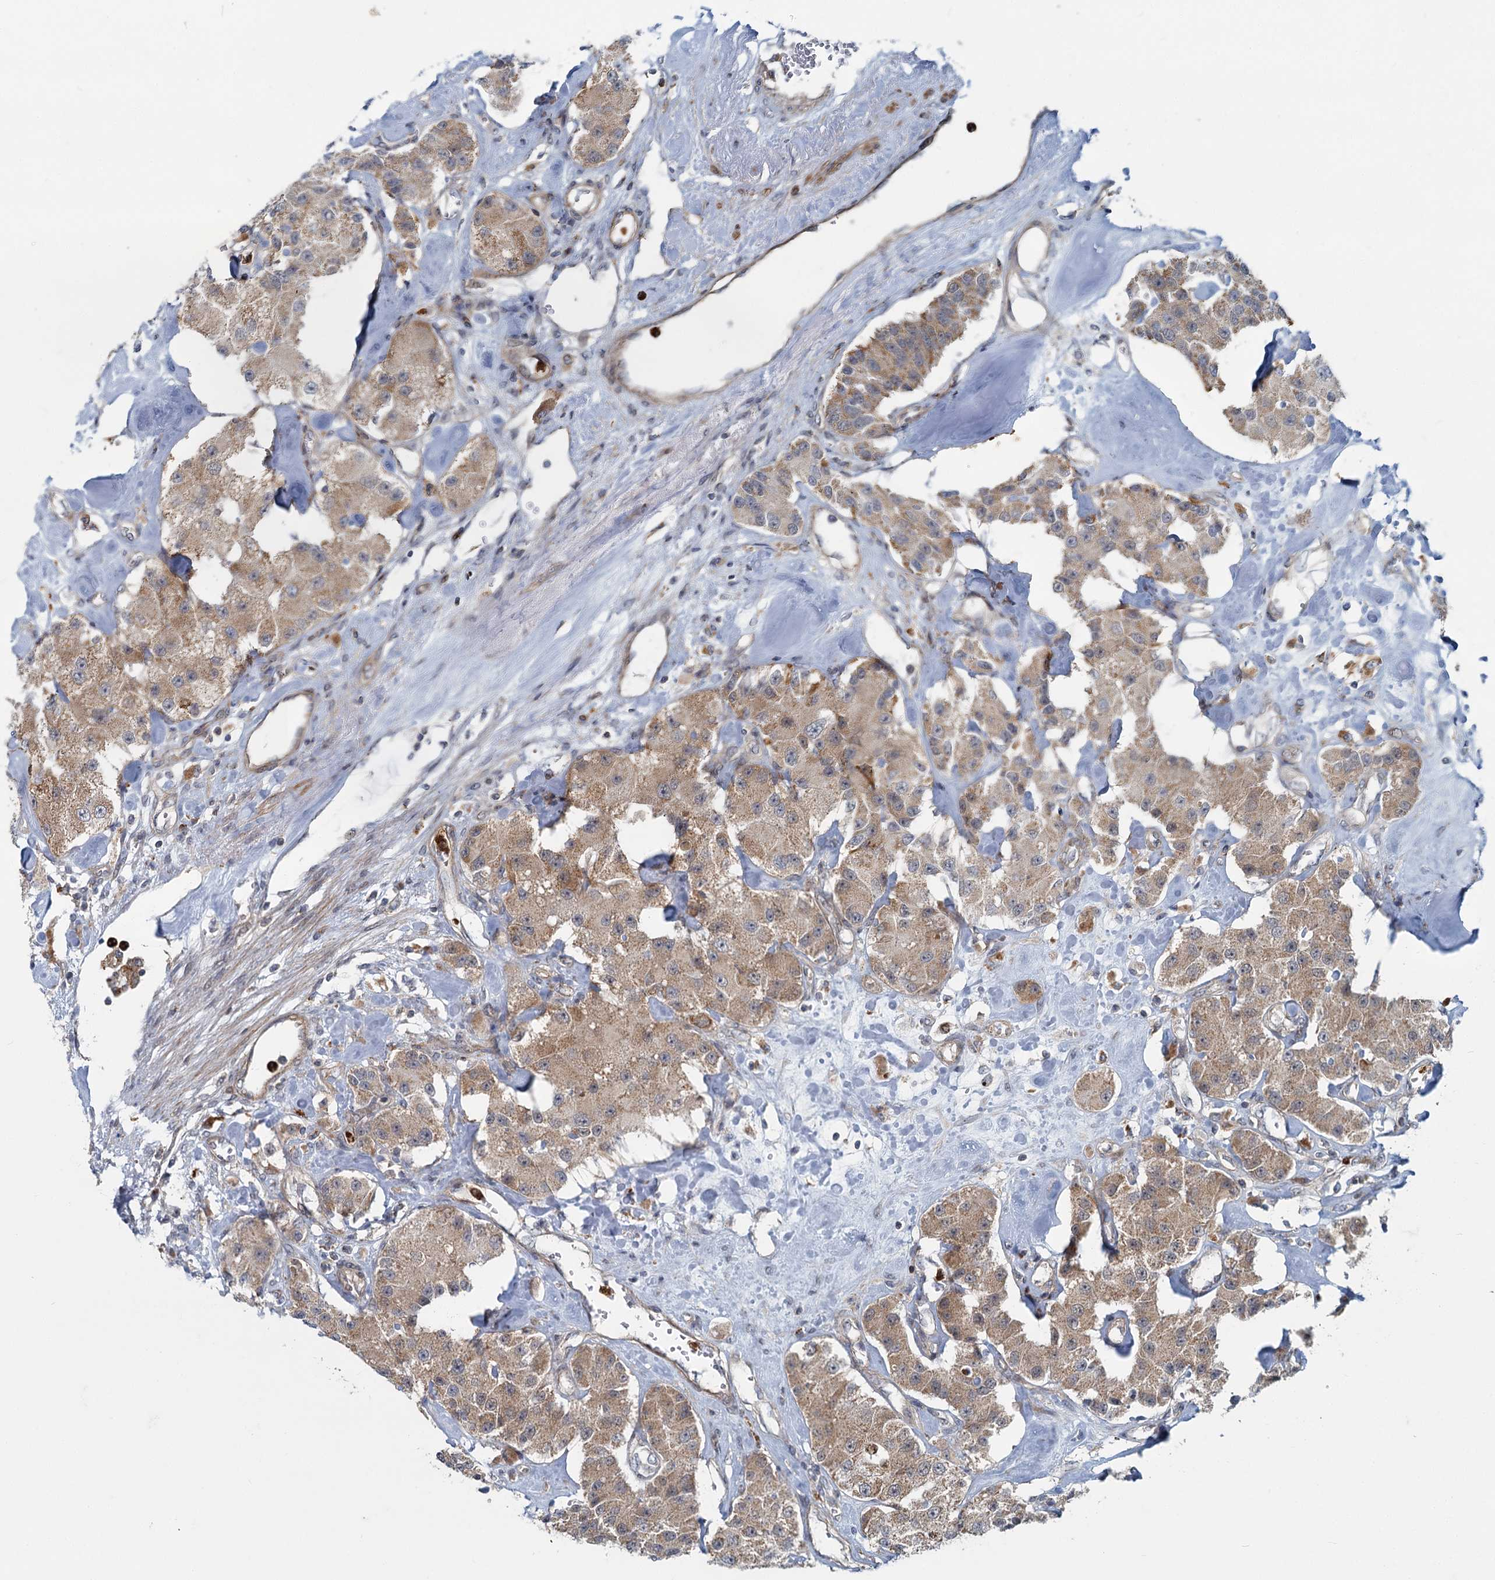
{"staining": {"intensity": "moderate", "quantity": ">75%", "location": "cytoplasmic/membranous"}, "tissue": "carcinoid", "cell_type": "Tumor cells", "image_type": "cancer", "snomed": [{"axis": "morphology", "description": "Carcinoid, malignant, NOS"}, {"axis": "topography", "description": "Pancreas"}], "caption": "Immunohistochemistry (IHC) photomicrograph of neoplastic tissue: carcinoid stained using IHC shows medium levels of moderate protein expression localized specifically in the cytoplasmic/membranous of tumor cells, appearing as a cytoplasmic/membranous brown color.", "gene": "ADCY2", "patient": {"sex": "male", "age": 41}}